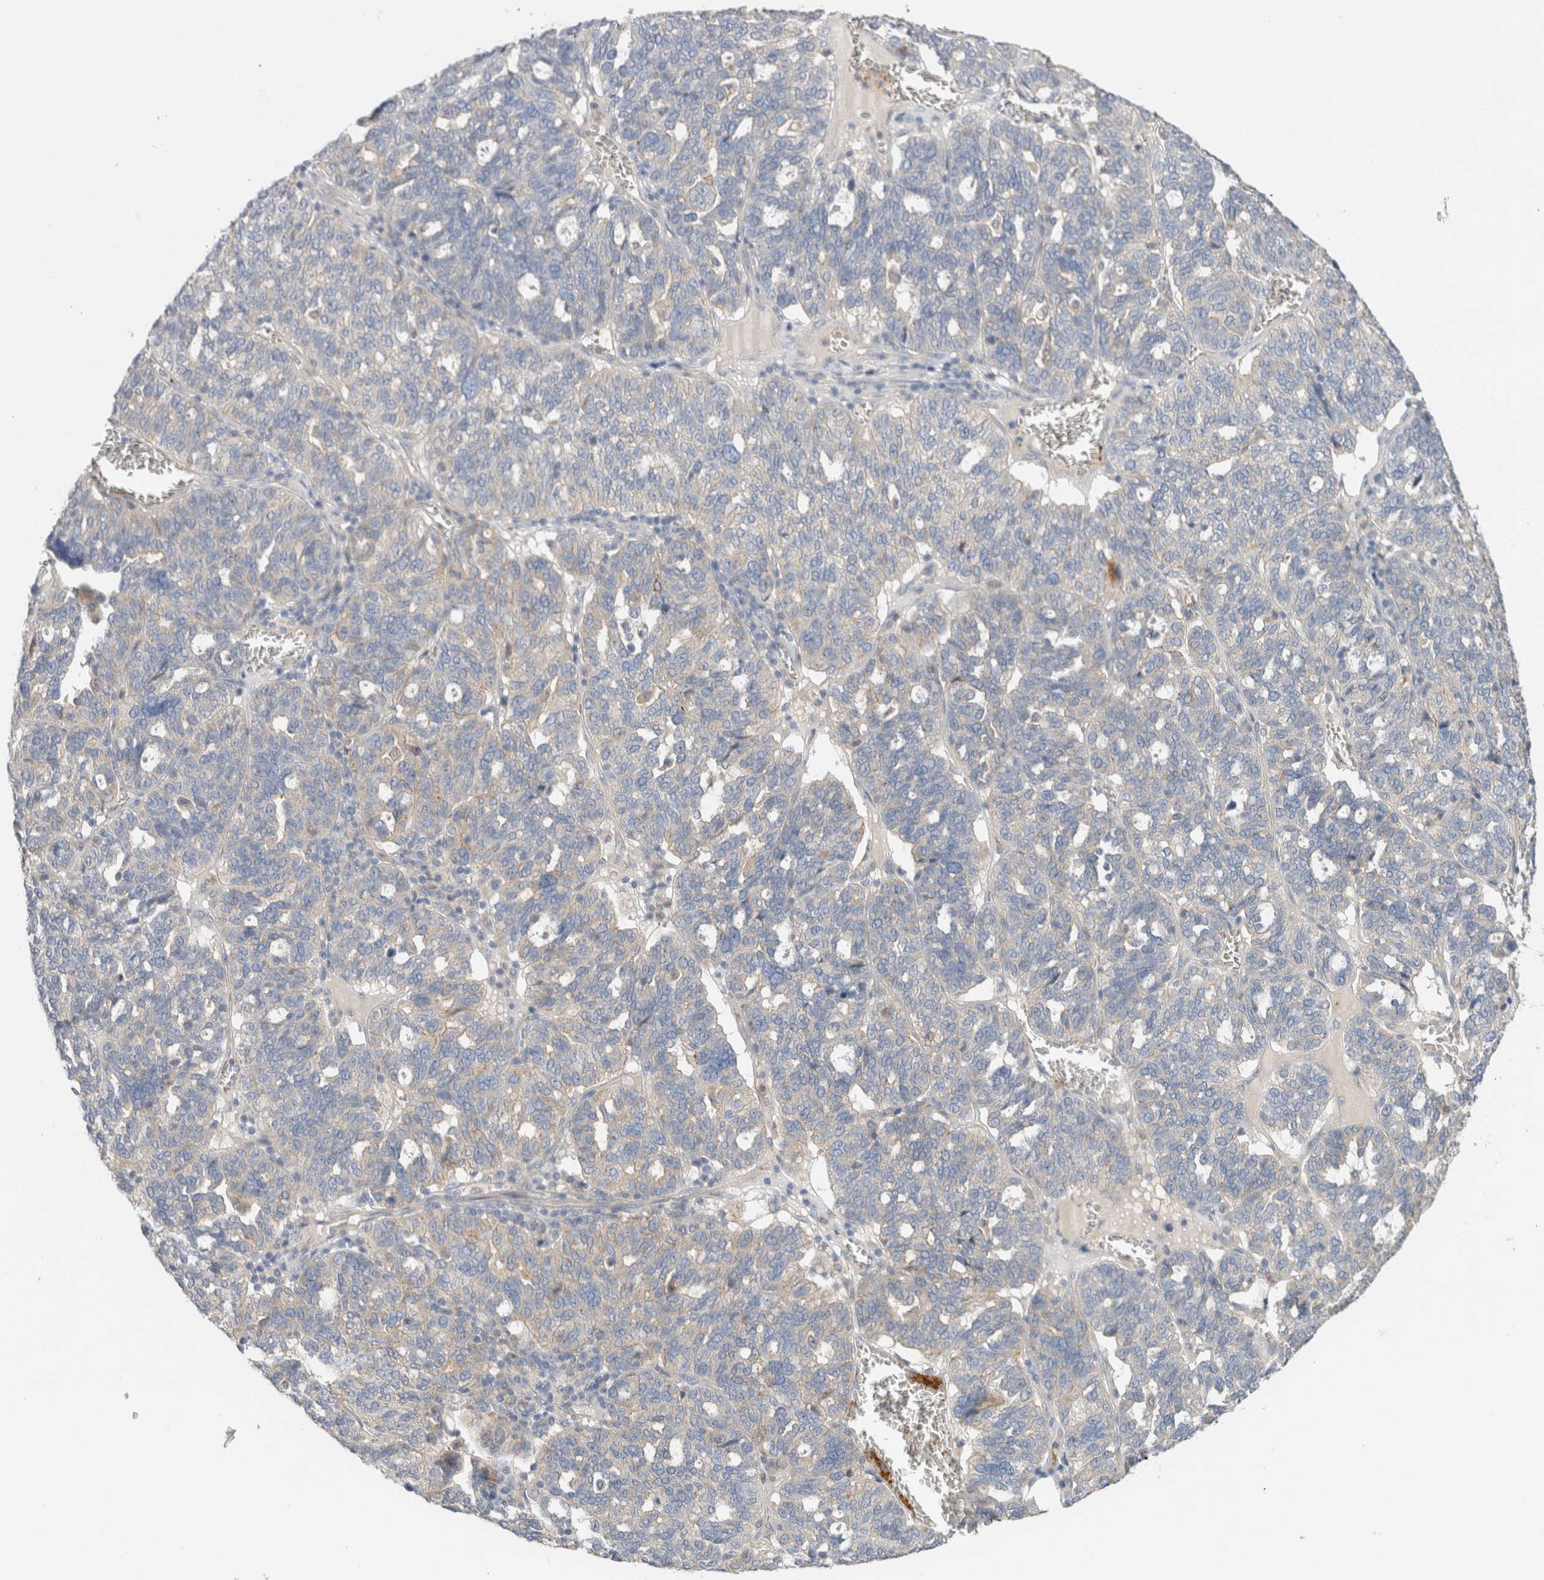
{"staining": {"intensity": "weak", "quantity": "<25%", "location": "cytoplasmic/membranous"}, "tissue": "ovarian cancer", "cell_type": "Tumor cells", "image_type": "cancer", "snomed": [{"axis": "morphology", "description": "Cystadenocarcinoma, serous, NOS"}, {"axis": "topography", "description": "Ovary"}], "caption": "High magnification brightfield microscopy of serous cystadenocarcinoma (ovarian) stained with DAB (brown) and counterstained with hematoxylin (blue): tumor cells show no significant expression.", "gene": "SGK3", "patient": {"sex": "female", "age": 59}}